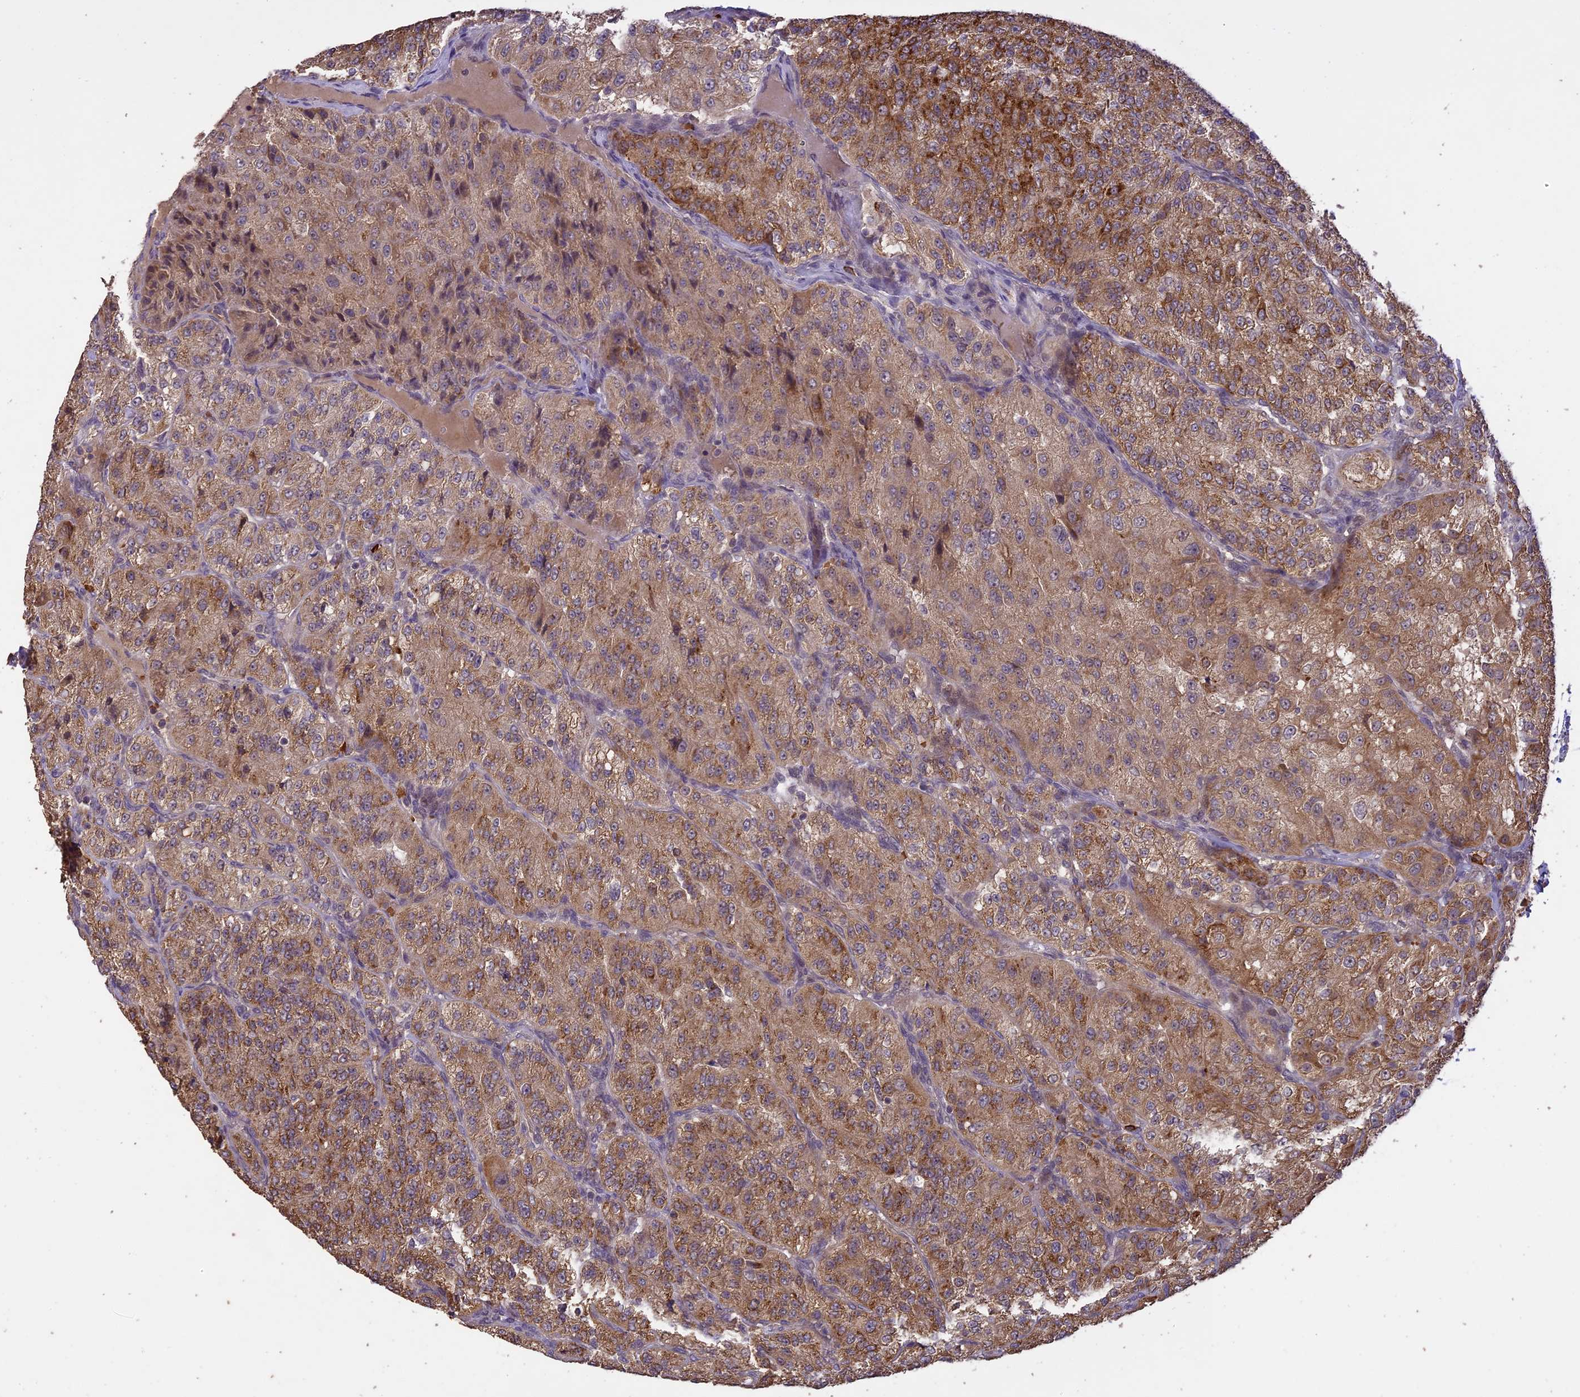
{"staining": {"intensity": "moderate", "quantity": "25%-75%", "location": "cytoplasmic/membranous"}, "tissue": "renal cancer", "cell_type": "Tumor cells", "image_type": "cancer", "snomed": [{"axis": "morphology", "description": "Adenocarcinoma, NOS"}, {"axis": "topography", "description": "Kidney"}], "caption": "IHC micrograph of neoplastic tissue: renal cancer (adenocarcinoma) stained using immunohistochemistry (IHC) exhibits medium levels of moderate protein expression localized specifically in the cytoplasmic/membranous of tumor cells, appearing as a cytoplasmic/membranous brown color.", "gene": "TIGD7", "patient": {"sex": "female", "age": 63}}